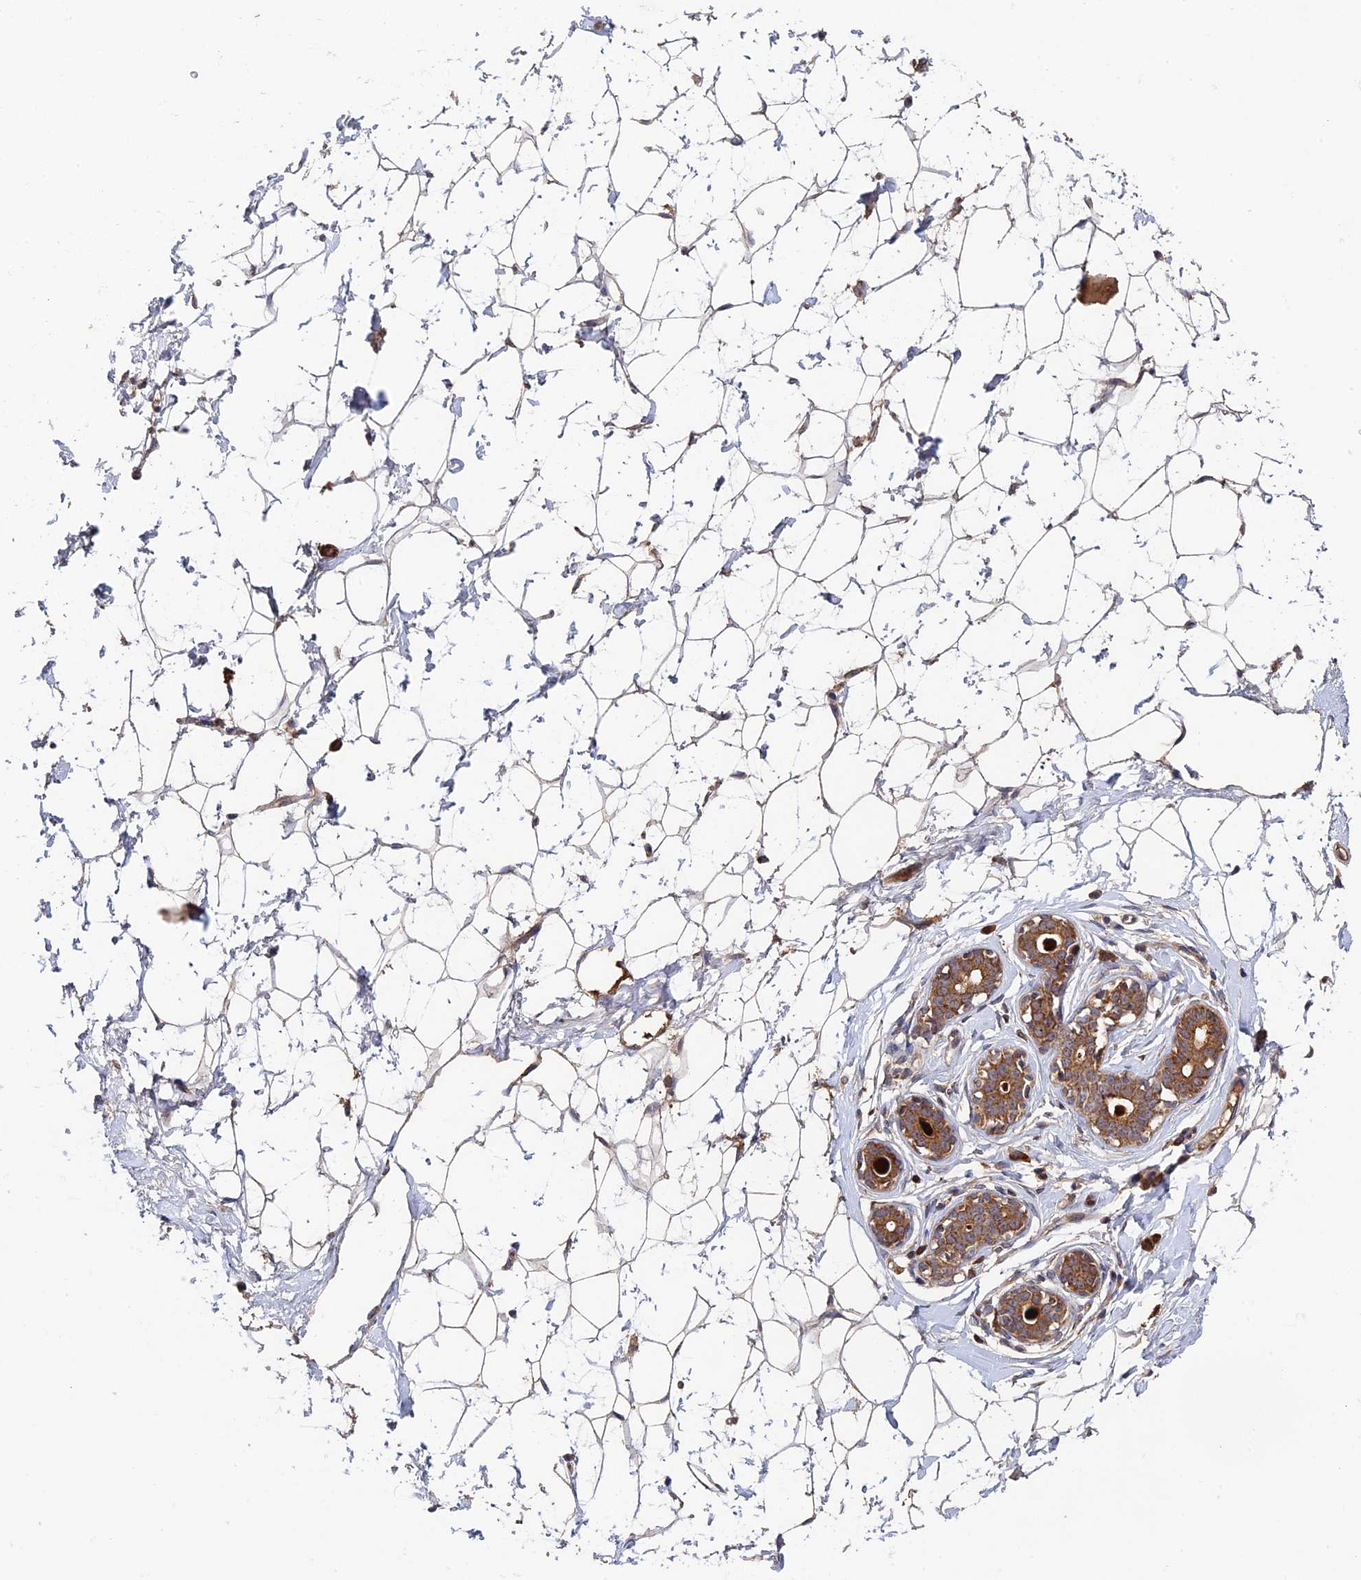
{"staining": {"intensity": "moderate", "quantity": "25%-75%", "location": "cytoplasmic/membranous"}, "tissue": "breast", "cell_type": "Adipocytes", "image_type": "normal", "snomed": [{"axis": "morphology", "description": "Normal tissue, NOS"}, {"axis": "morphology", "description": "Adenoma, NOS"}, {"axis": "topography", "description": "Breast"}], "caption": "Immunohistochemistry (IHC) of unremarkable breast exhibits medium levels of moderate cytoplasmic/membranous staining in about 25%-75% of adipocytes.", "gene": "RAB15", "patient": {"sex": "female", "age": 23}}